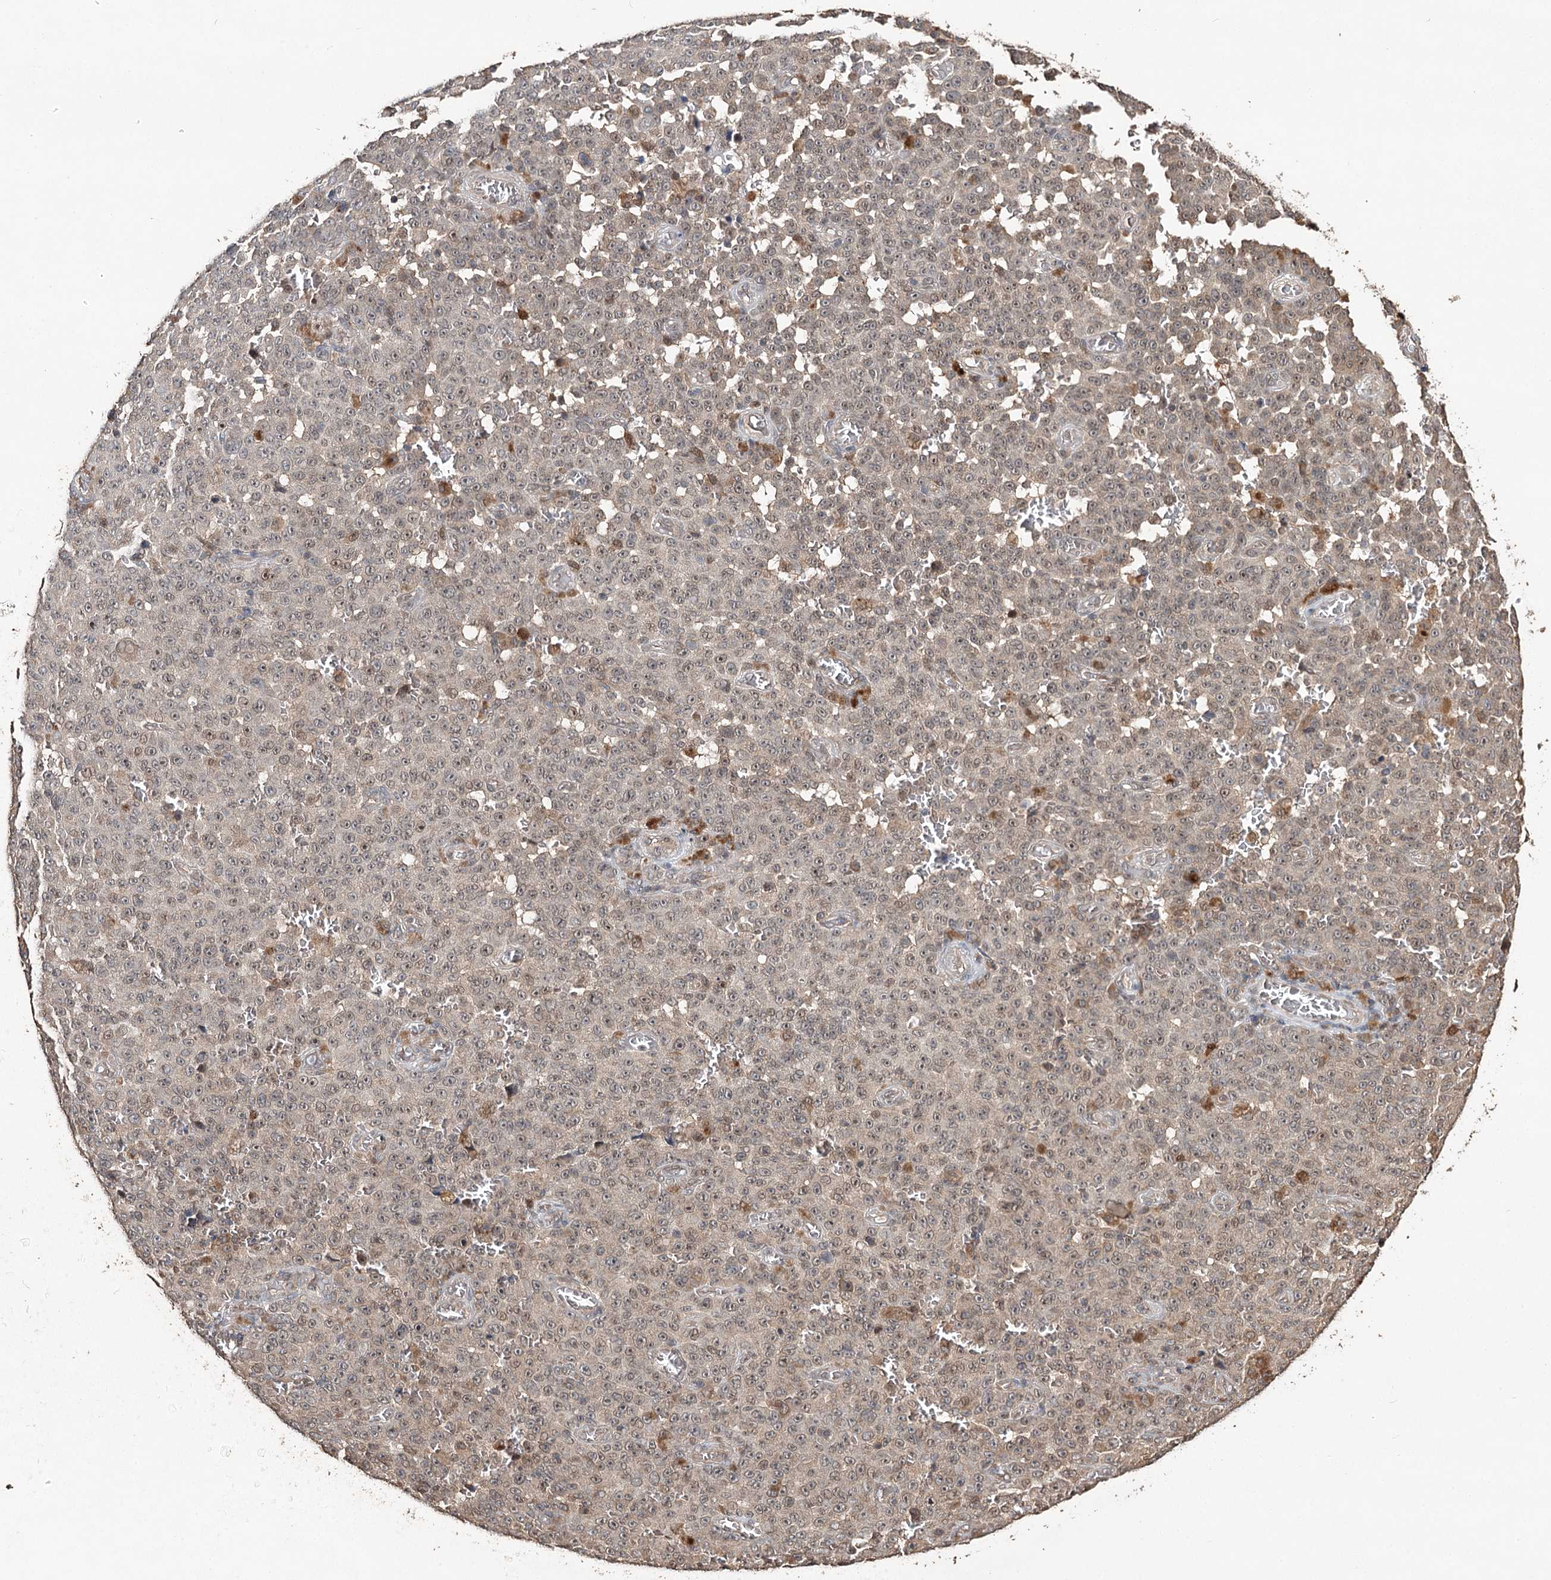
{"staining": {"intensity": "weak", "quantity": ">75%", "location": "nuclear"}, "tissue": "melanoma", "cell_type": "Tumor cells", "image_type": "cancer", "snomed": [{"axis": "morphology", "description": "Malignant melanoma, NOS"}, {"axis": "topography", "description": "Skin"}], "caption": "Weak nuclear positivity for a protein is seen in about >75% of tumor cells of melanoma using immunohistochemistry (IHC).", "gene": "NOPCHAP1", "patient": {"sex": "female", "age": 82}}